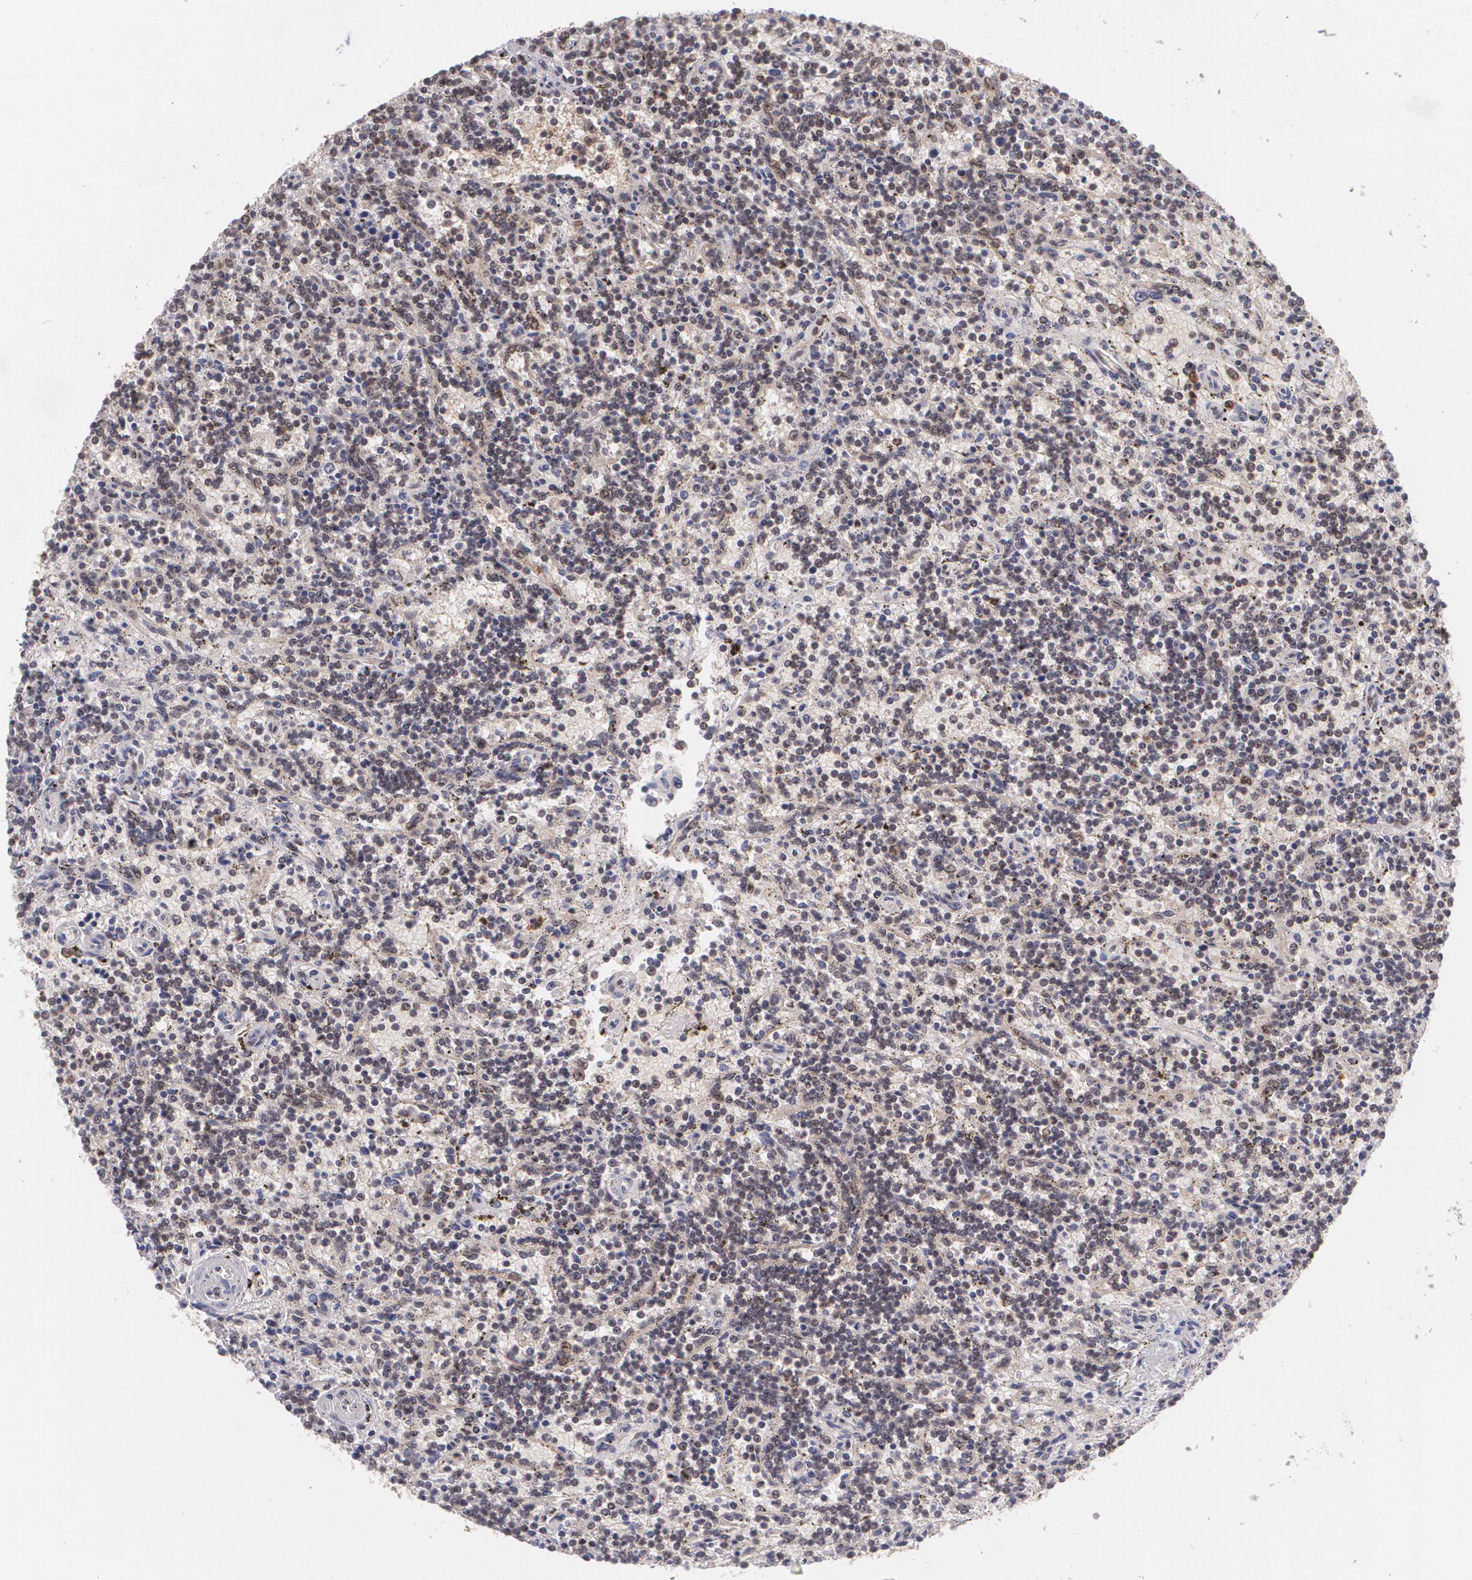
{"staining": {"intensity": "weak", "quantity": "<25%", "location": "cytoplasmic/membranous,nuclear"}, "tissue": "lymphoma", "cell_type": "Tumor cells", "image_type": "cancer", "snomed": [{"axis": "morphology", "description": "Malignant lymphoma, non-Hodgkin's type, Low grade"}, {"axis": "topography", "description": "Spleen"}], "caption": "Tumor cells are negative for brown protein staining in low-grade malignant lymphoma, non-Hodgkin's type.", "gene": "CUL2", "patient": {"sex": "male", "age": 73}}